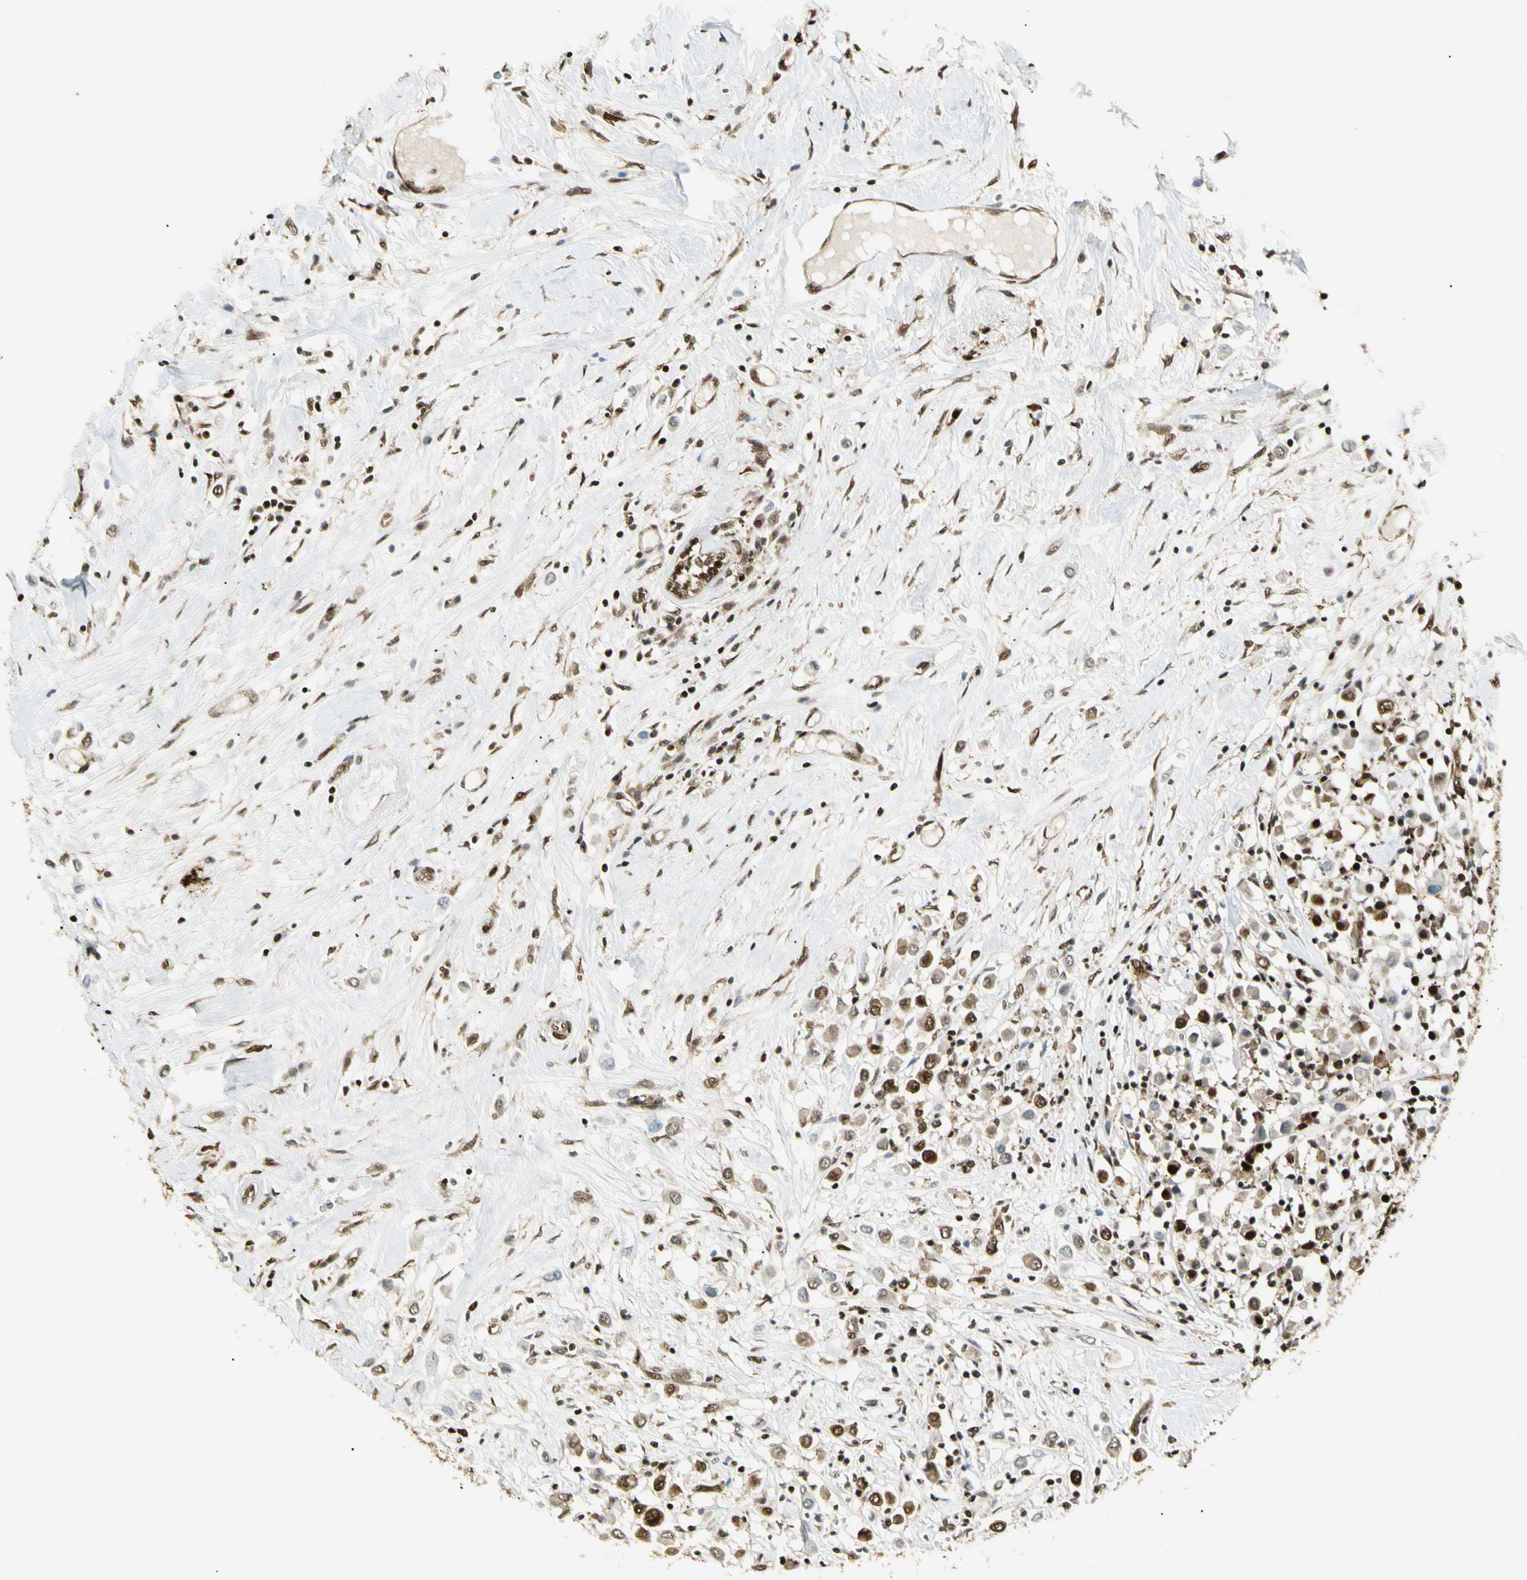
{"staining": {"intensity": "strong", "quantity": ">75%", "location": "cytoplasmic/membranous,nuclear"}, "tissue": "breast cancer", "cell_type": "Tumor cells", "image_type": "cancer", "snomed": [{"axis": "morphology", "description": "Duct carcinoma"}, {"axis": "topography", "description": "Breast"}], "caption": "Immunohistochemistry (IHC) staining of breast cancer, which exhibits high levels of strong cytoplasmic/membranous and nuclear positivity in approximately >75% of tumor cells indicating strong cytoplasmic/membranous and nuclear protein staining. The staining was performed using DAB (brown) for protein detection and nuclei were counterstained in hematoxylin (blue).", "gene": "FUS", "patient": {"sex": "female", "age": 61}}